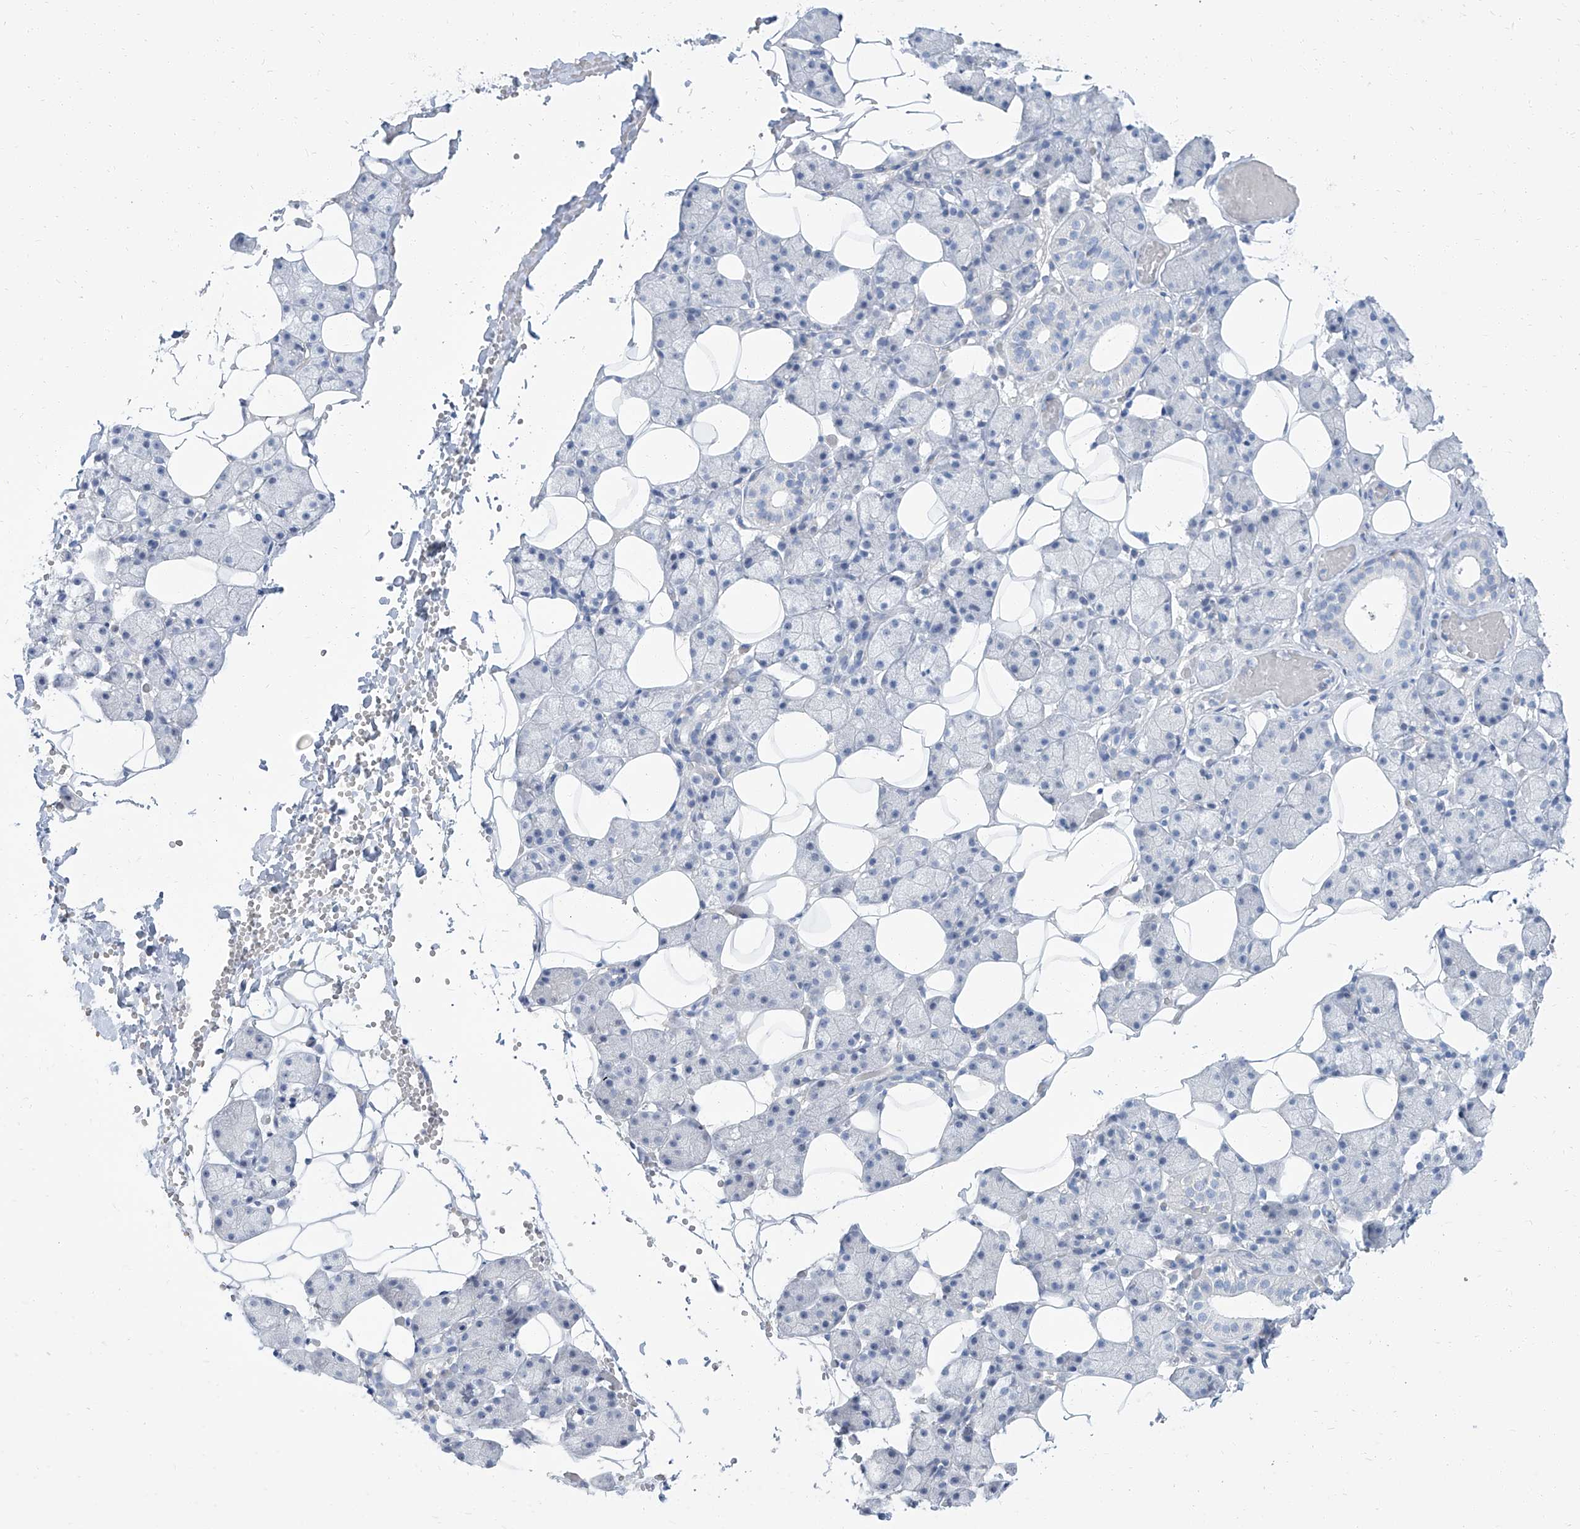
{"staining": {"intensity": "negative", "quantity": "none", "location": "none"}, "tissue": "salivary gland", "cell_type": "Glandular cells", "image_type": "normal", "snomed": [{"axis": "morphology", "description": "Normal tissue, NOS"}, {"axis": "topography", "description": "Salivary gland"}], "caption": "DAB (3,3'-diaminobenzidine) immunohistochemical staining of normal salivary gland reveals no significant positivity in glandular cells.", "gene": "TXLNB", "patient": {"sex": "female", "age": 33}}